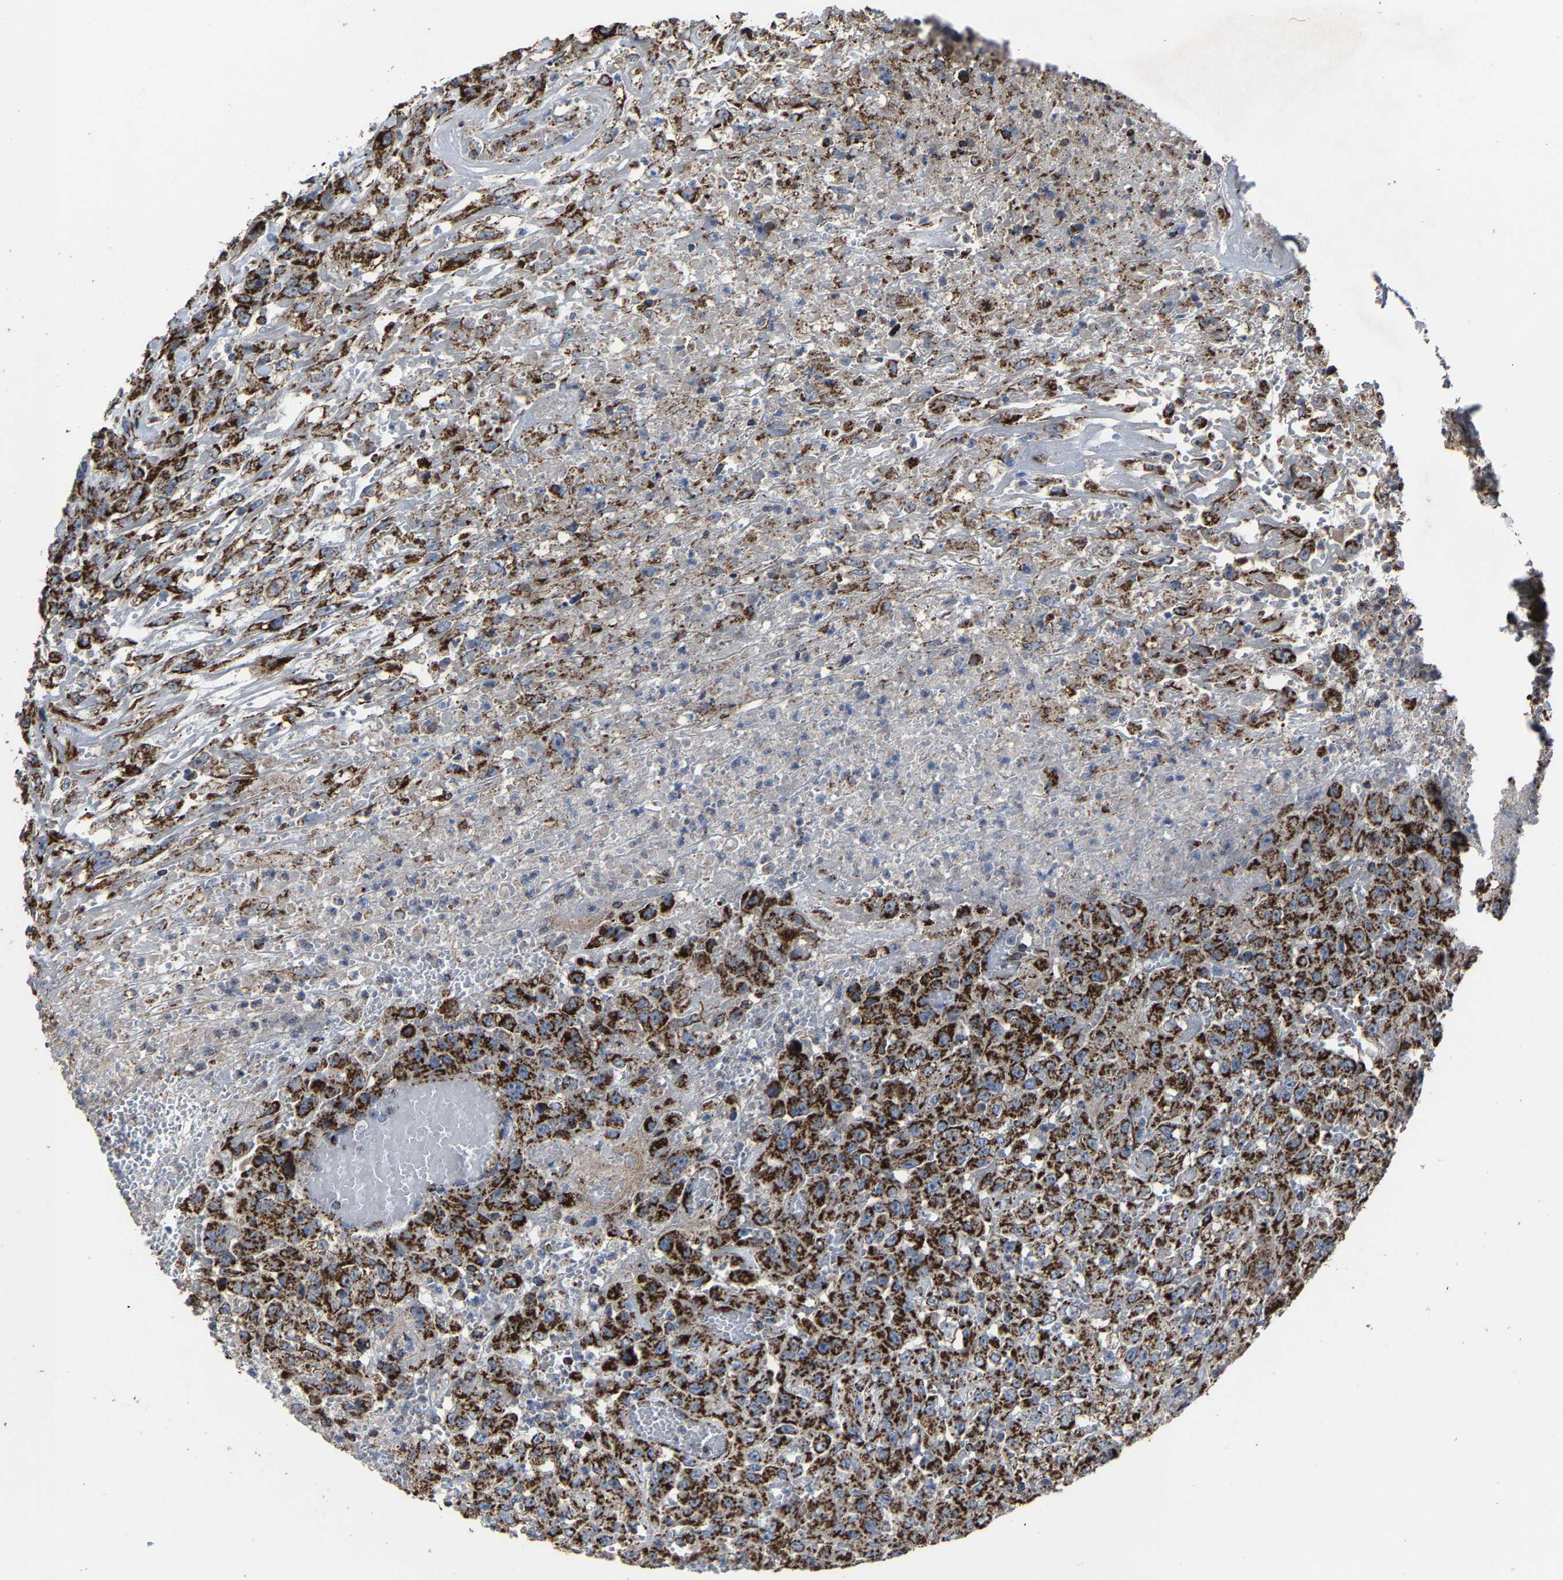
{"staining": {"intensity": "strong", "quantity": ">75%", "location": "cytoplasmic/membranous"}, "tissue": "urothelial cancer", "cell_type": "Tumor cells", "image_type": "cancer", "snomed": [{"axis": "morphology", "description": "Urothelial carcinoma, High grade"}, {"axis": "topography", "description": "Urinary bladder"}], "caption": "Urothelial cancer stained for a protein (brown) displays strong cytoplasmic/membranous positive staining in about >75% of tumor cells.", "gene": "NDUFV3", "patient": {"sex": "male", "age": 46}}